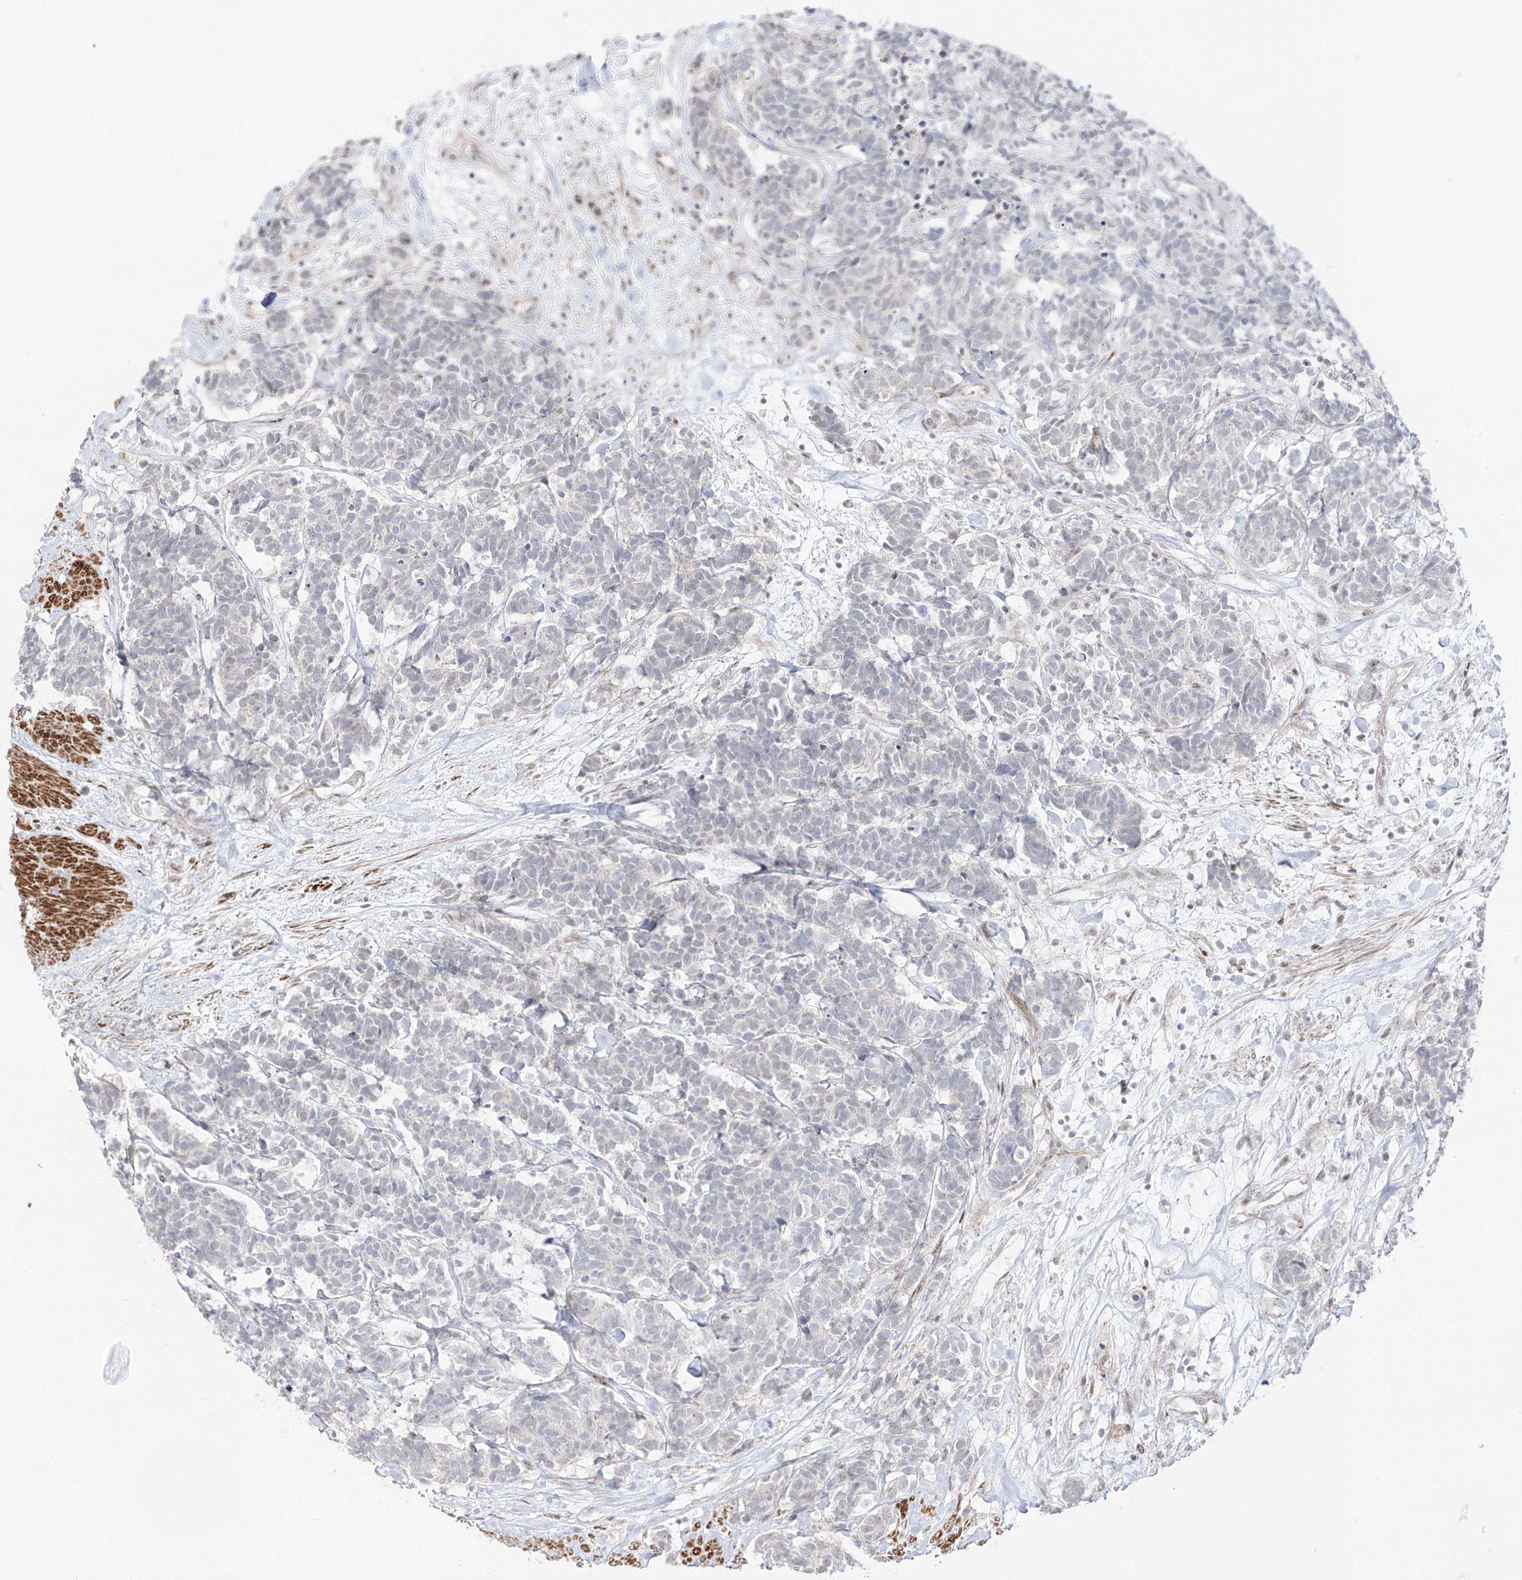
{"staining": {"intensity": "negative", "quantity": "none", "location": "none"}, "tissue": "carcinoid", "cell_type": "Tumor cells", "image_type": "cancer", "snomed": [{"axis": "morphology", "description": "Carcinoma, NOS"}, {"axis": "morphology", "description": "Carcinoid, malignant, NOS"}, {"axis": "topography", "description": "Urinary bladder"}], "caption": "A histopathology image of carcinoid (malignant) stained for a protein exhibits no brown staining in tumor cells. (DAB immunohistochemistry (IHC) visualized using brightfield microscopy, high magnification).", "gene": "ZNF180", "patient": {"sex": "male", "age": 57}}